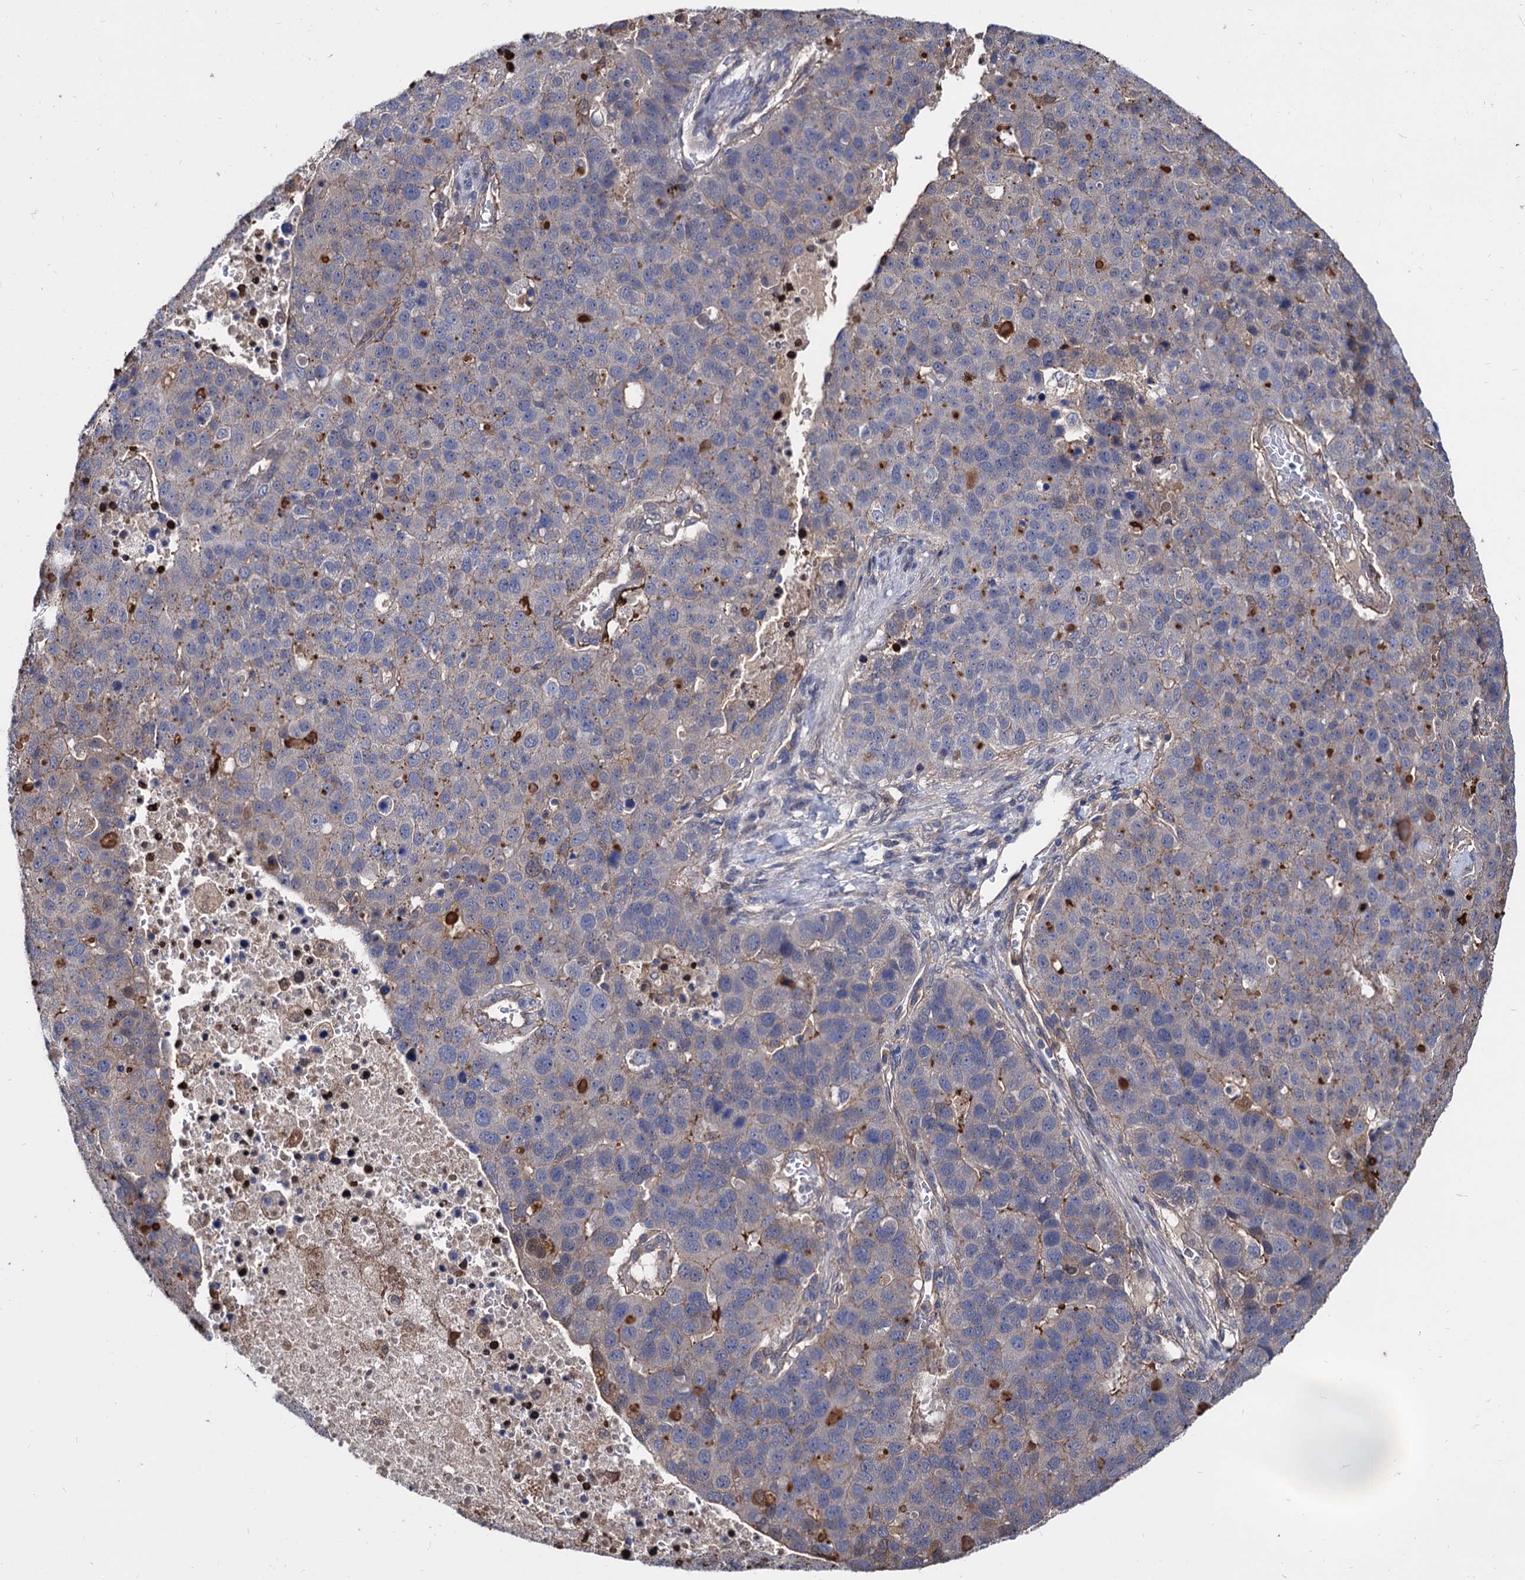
{"staining": {"intensity": "weak", "quantity": "<25%", "location": "cytoplasmic/membranous"}, "tissue": "pancreatic cancer", "cell_type": "Tumor cells", "image_type": "cancer", "snomed": [{"axis": "morphology", "description": "Adenocarcinoma, NOS"}, {"axis": "topography", "description": "Pancreas"}], "caption": "Immunohistochemistry (IHC) histopathology image of neoplastic tissue: human pancreatic cancer (adenocarcinoma) stained with DAB displays no significant protein expression in tumor cells.", "gene": "CPPED1", "patient": {"sex": "female", "age": 61}}